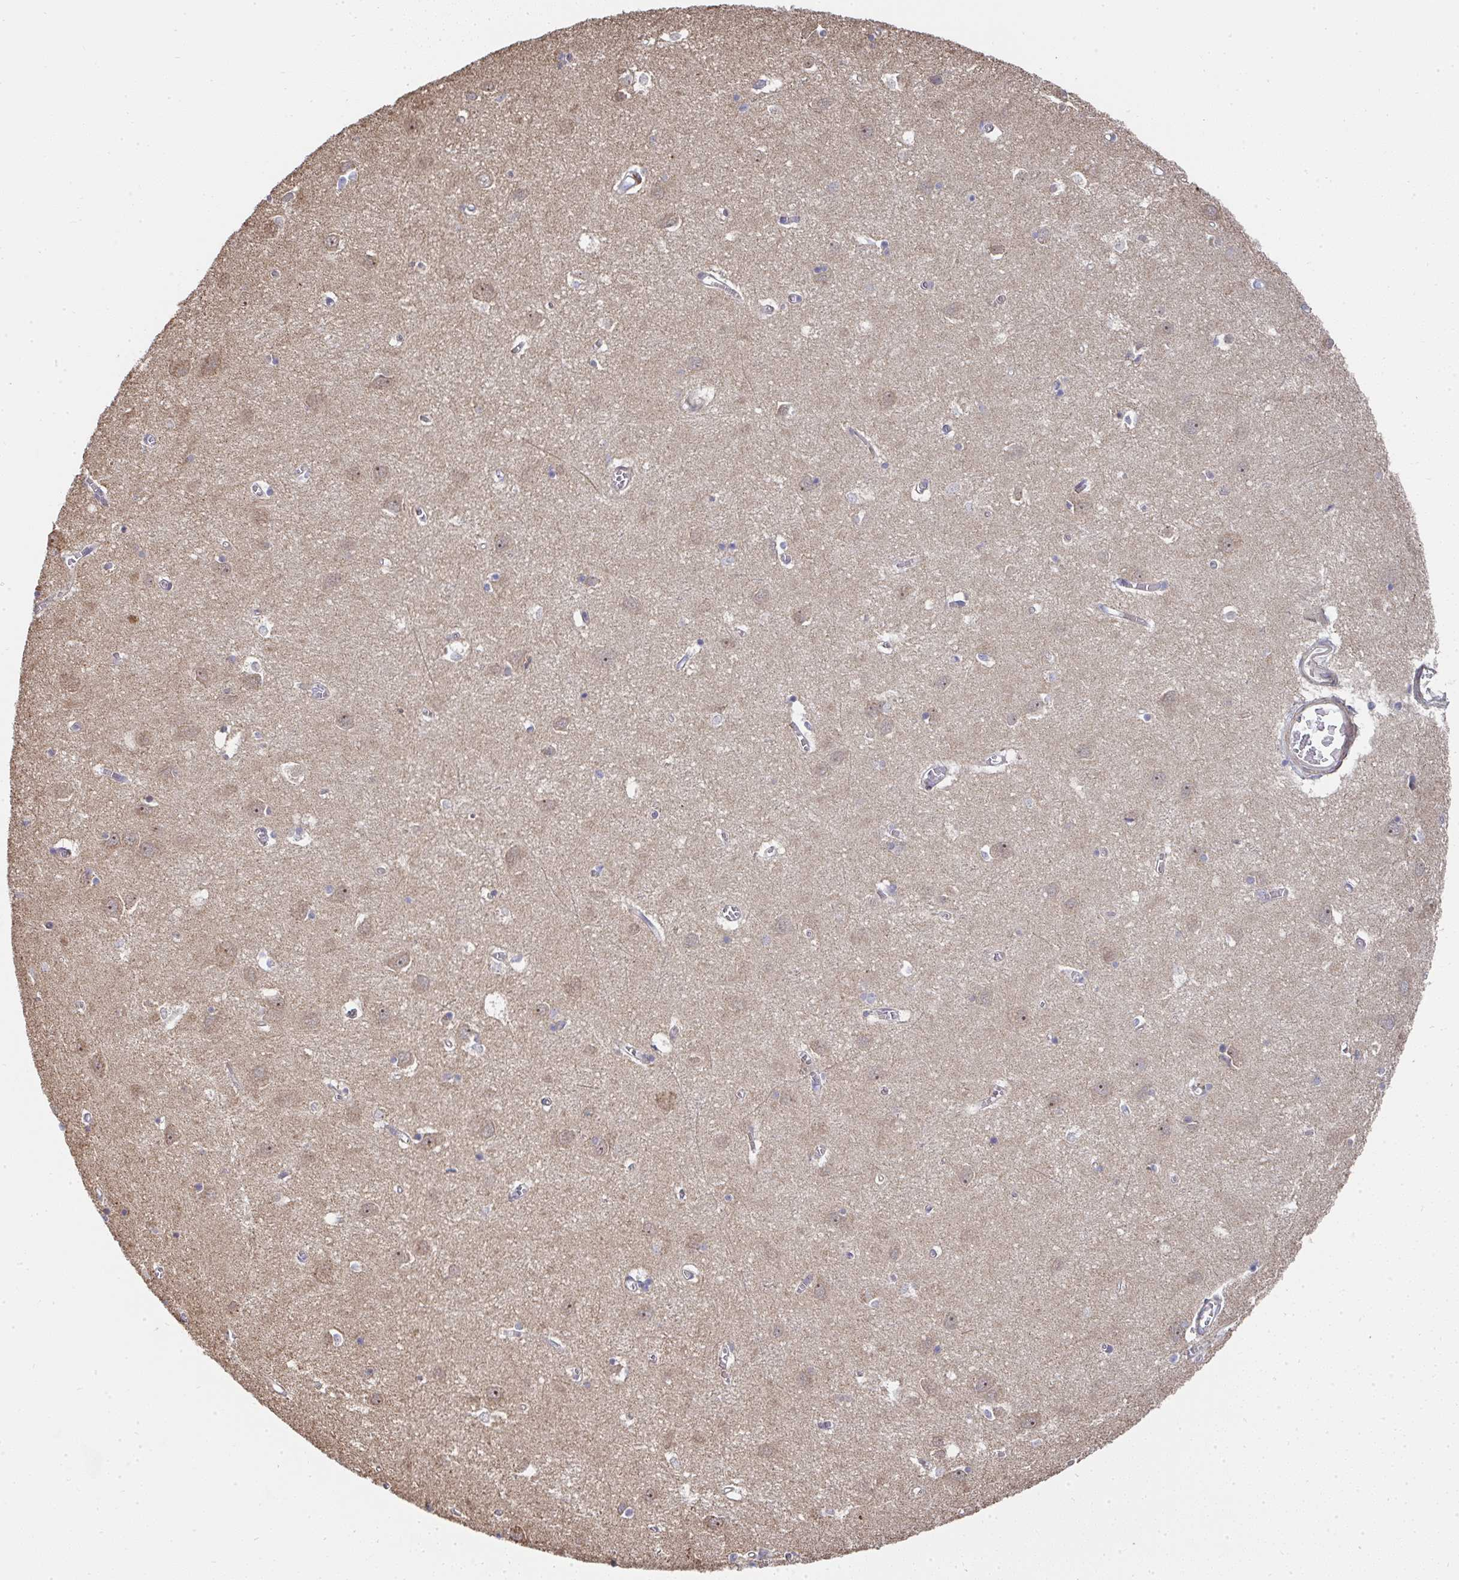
{"staining": {"intensity": "negative", "quantity": "none", "location": "none"}, "tissue": "cerebral cortex", "cell_type": "Endothelial cells", "image_type": "normal", "snomed": [{"axis": "morphology", "description": "Normal tissue, NOS"}, {"axis": "topography", "description": "Cerebral cortex"}], "caption": "The micrograph demonstrates no significant staining in endothelial cells of cerebral cortex.", "gene": "AGTPBP1", "patient": {"sex": "male", "age": 70}}